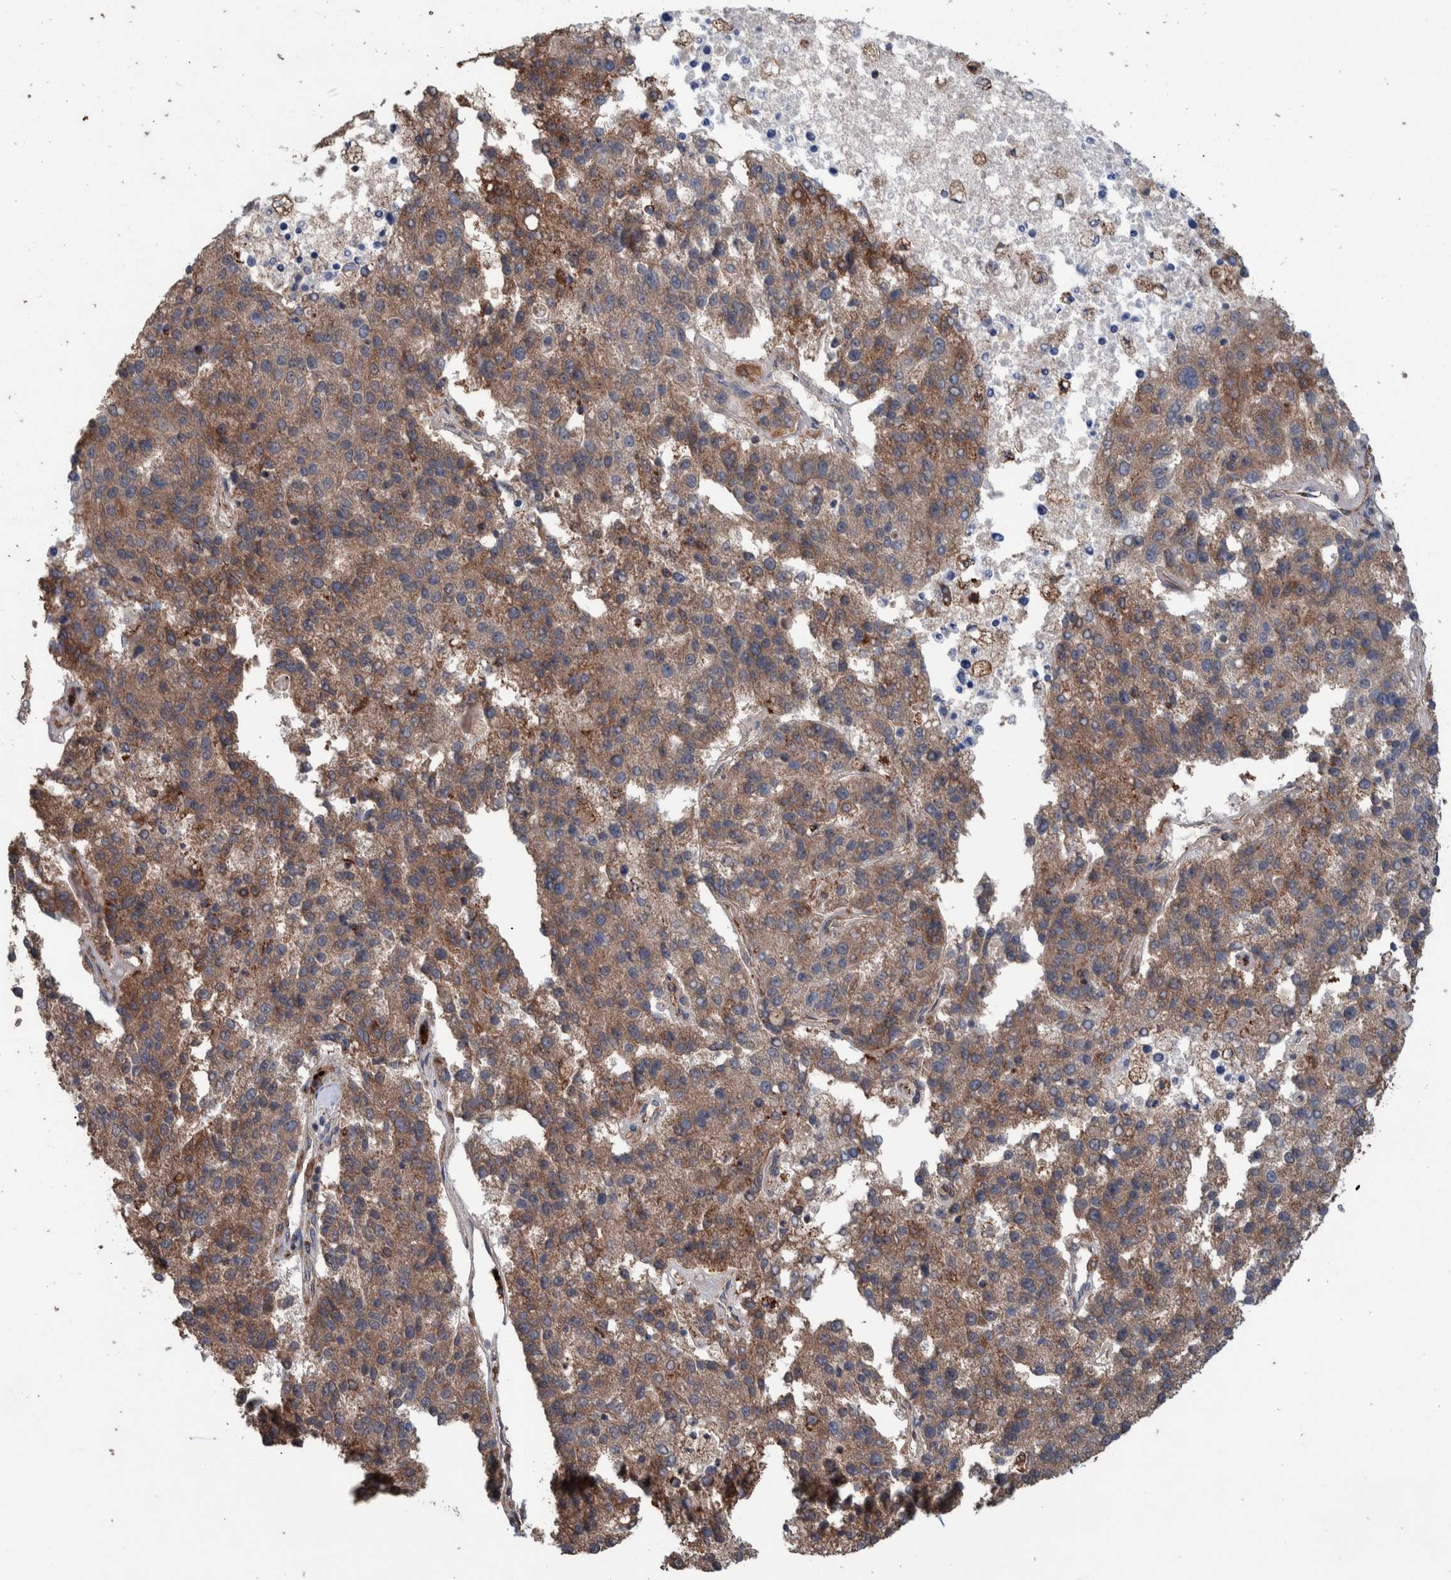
{"staining": {"intensity": "moderate", "quantity": ">75%", "location": "cytoplasmic/membranous"}, "tissue": "pancreatic cancer", "cell_type": "Tumor cells", "image_type": "cancer", "snomed": [{"axis": "morphology", "description": "Adenocarcinoma, NOS"}, {"axis": "topography", "description": "Pancreas"}], "caption": "Tumor cells demonstrate medium levels of moderate cytoplasmic/membranous staining in about >75% of cells in adenocarcinoma (pancreatic). Ihc stains the protein in brown and the nuclei are stained blue.", "gene": "DECR1", "patient": {"sex": "female", "age": 61}}